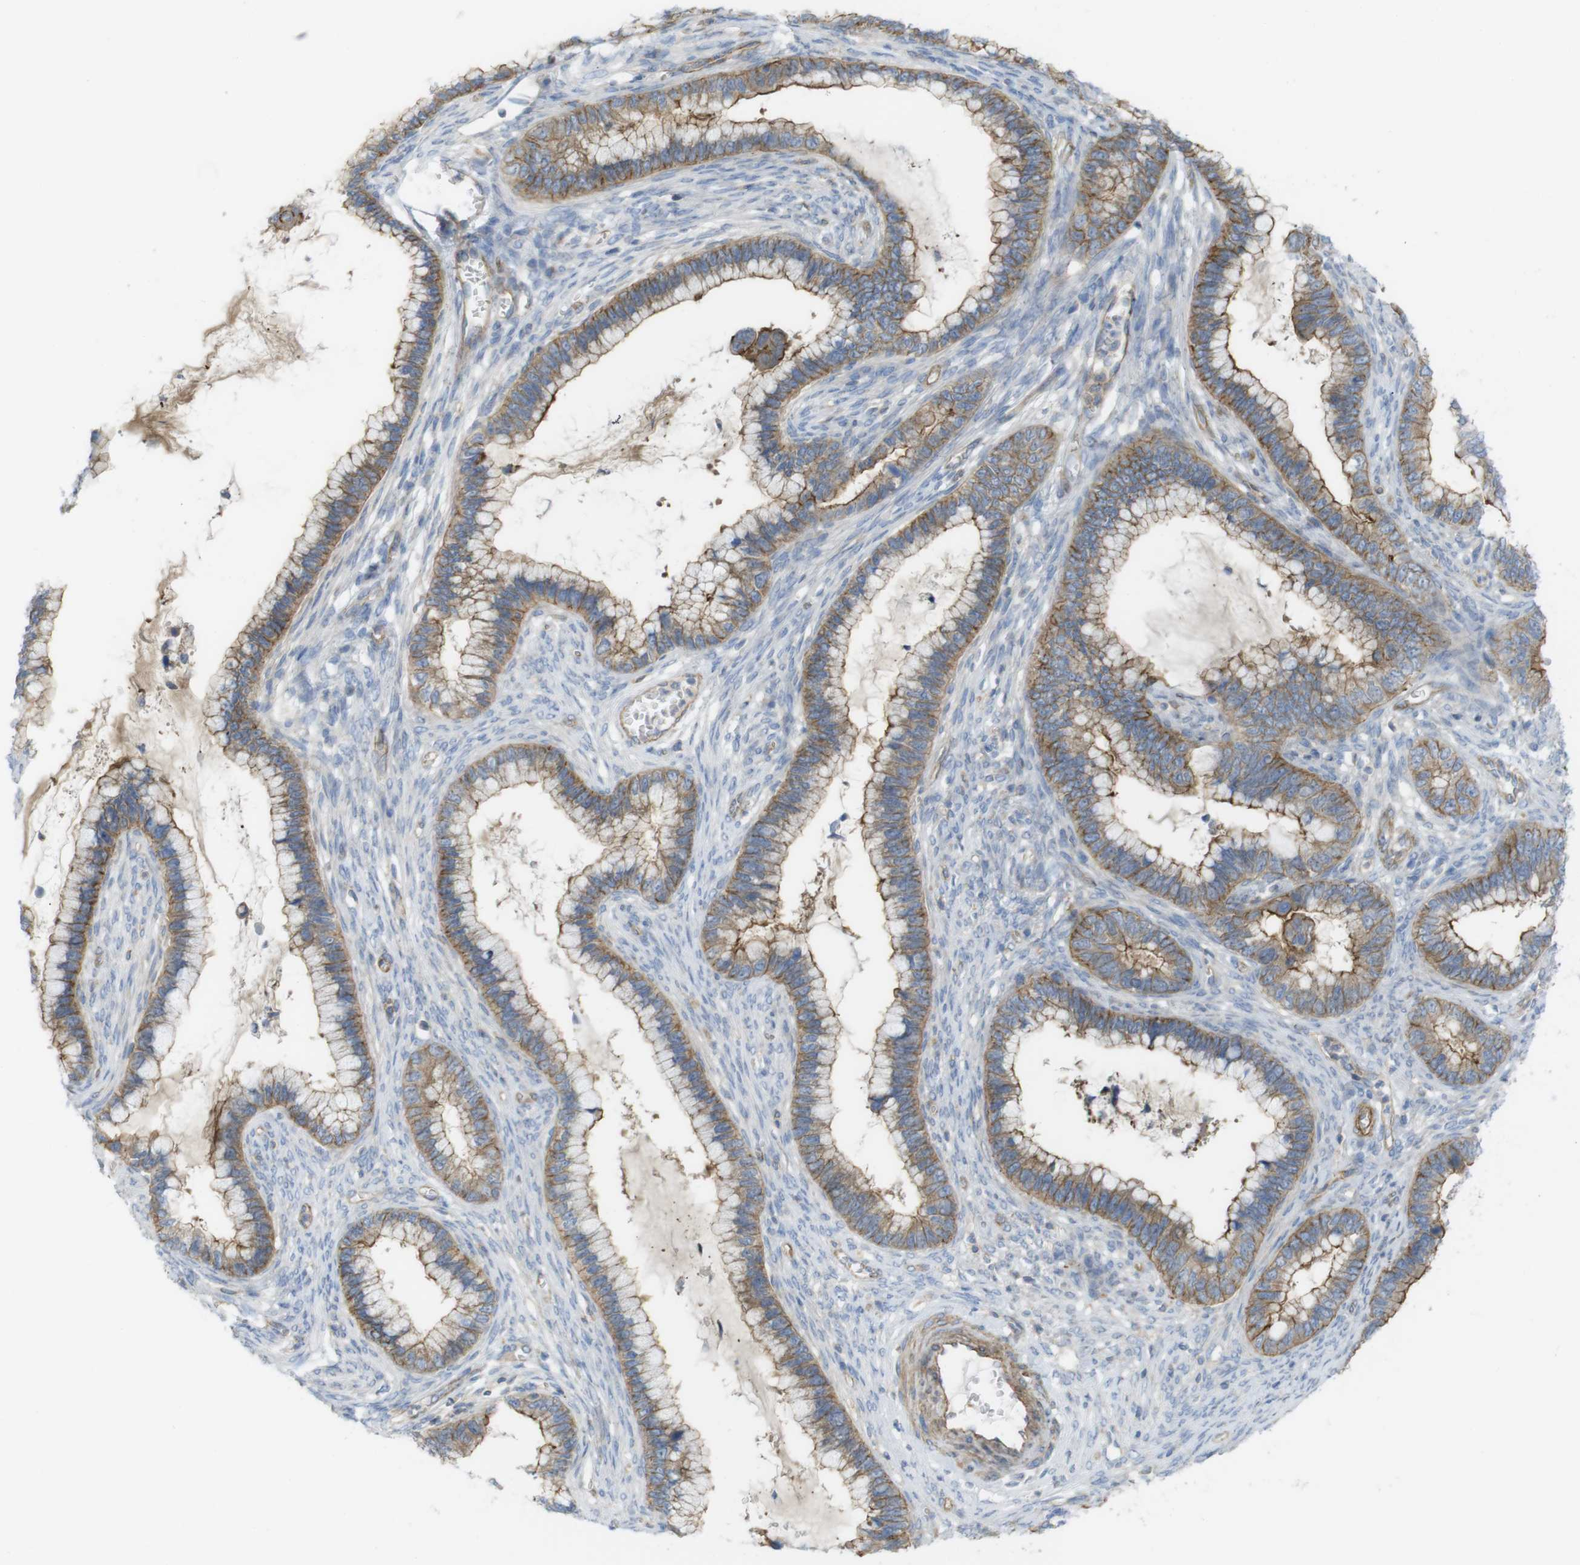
{"staining": {"intensity": "moderate", "quantity": ">75%", "location": "cytoplasmic/membranous"}, "tissue": "cervical cancer", "cell_type": "Tumor cells", "image_type": "cancer", "snomed": [{"axis": "morphology", "description": "Adenocarcinoma, NOS"}, {"axis": "topography", "description": "Cervix"}], "caption": "IHC (DAB) staining of cervical cancer shows moderate cytoplasmic/membranous protein positivity in approximately >75% of tumor cells.", "gene": "PREX2", "patient": {"sex": "female", "age": 44}}